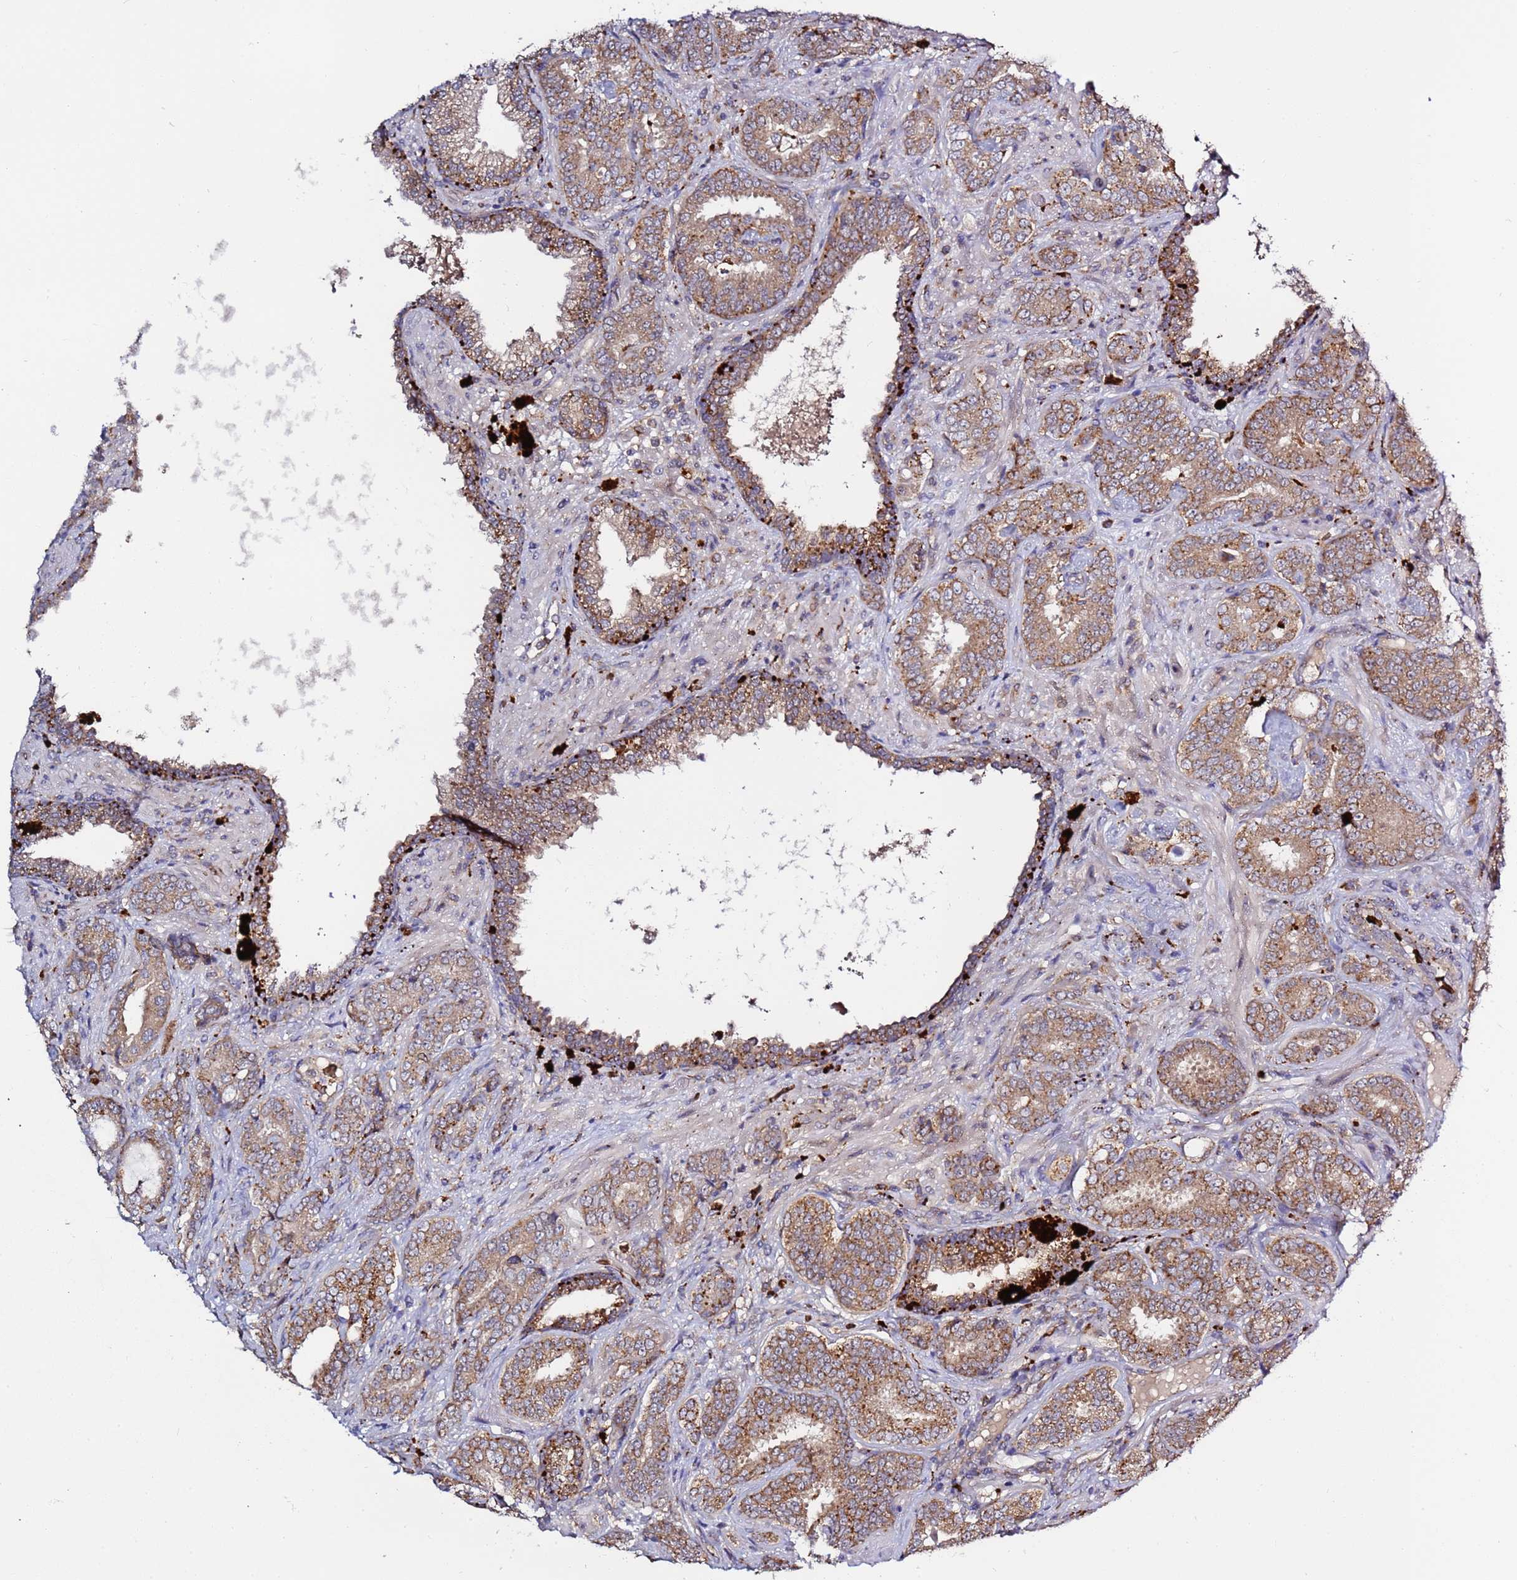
{"staining": {"intensity": "moderate", "quantity": ">75%", "location": "cytoplasmic/membranous"}, "tissue": "prostate cancer", "cell_type": "Tumor cells", "image_type": "cancer", "snomed": [{"axis": "morphology", "description": "Adenocarcinoma, High grade"}, {"axis": "topography", "description": "Prostate"}], "caption": "Moderate cytoplasmic/membranous positivity for a protein is appreciated in about >75% of tumor cells of prostate cancer using immunohistochemistry.", "gene": "VPS36", "patient": {"sex": "male", "age": 71}}